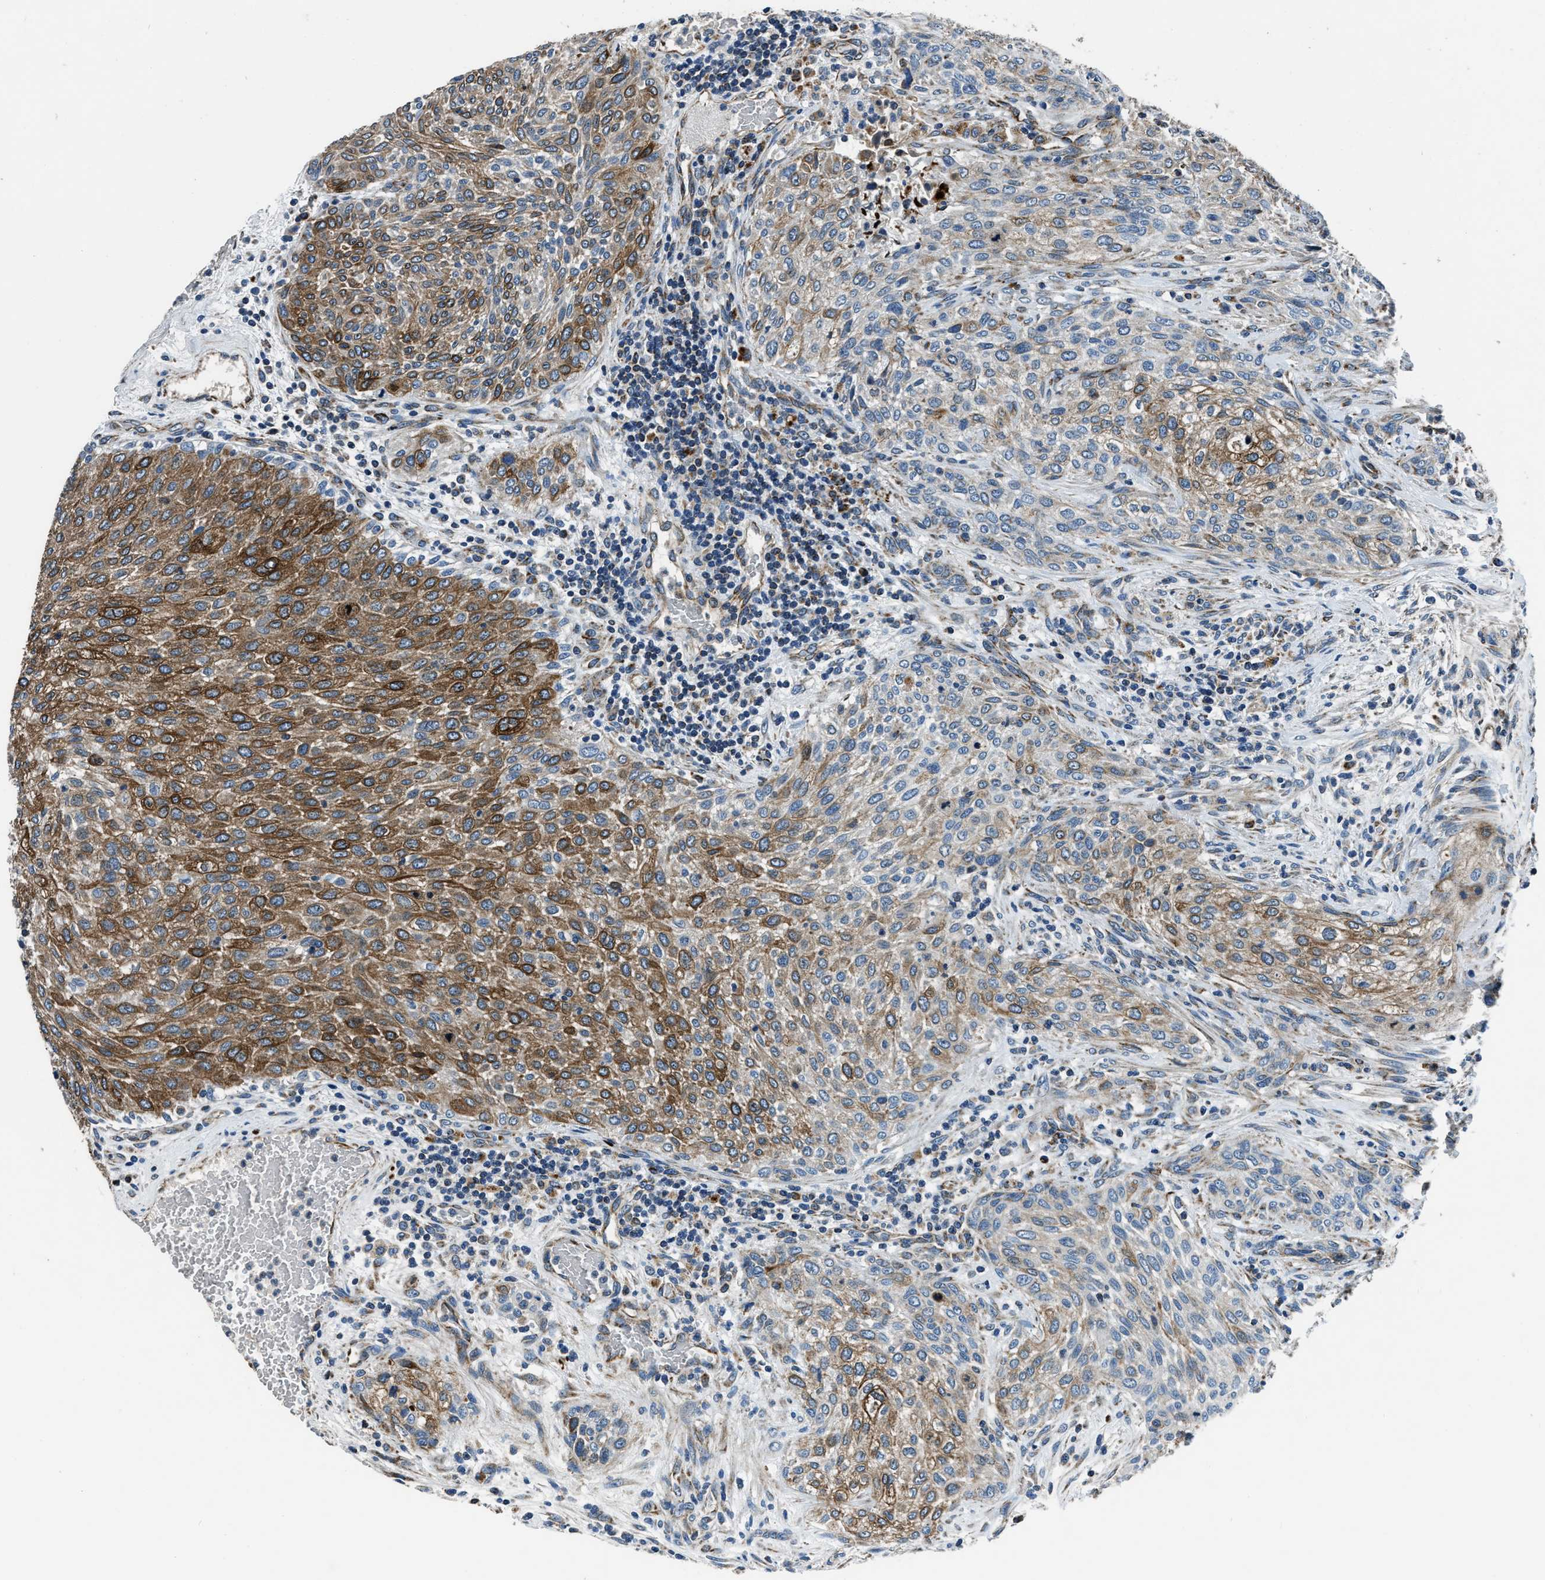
{"staining": {"intensity": "strong", "quantity": ">75%", "location": "cytoplasmic/membranous"}, "tissue": "urothelial cancer", "cell_type": "Tumor cells", "image_type": "cancer", "snomed": [{"axis": "morphology", "description": "Urothelial carcinoma, Low grade"}, {"axis": "morphology", "description": "Urothelial carcinoma, High grade"}, {"axis": "topography", "description": "Urinary bladder"}], "caption": "This is a photomicrograph of immunohistochemistry staining of urothelial carcinoma (high-grade), which shows strong staining in the cytoplasmic/membranous of tumor cells.", "gene": "OGDH", "patient": {"sex": "male", "age": 35}}